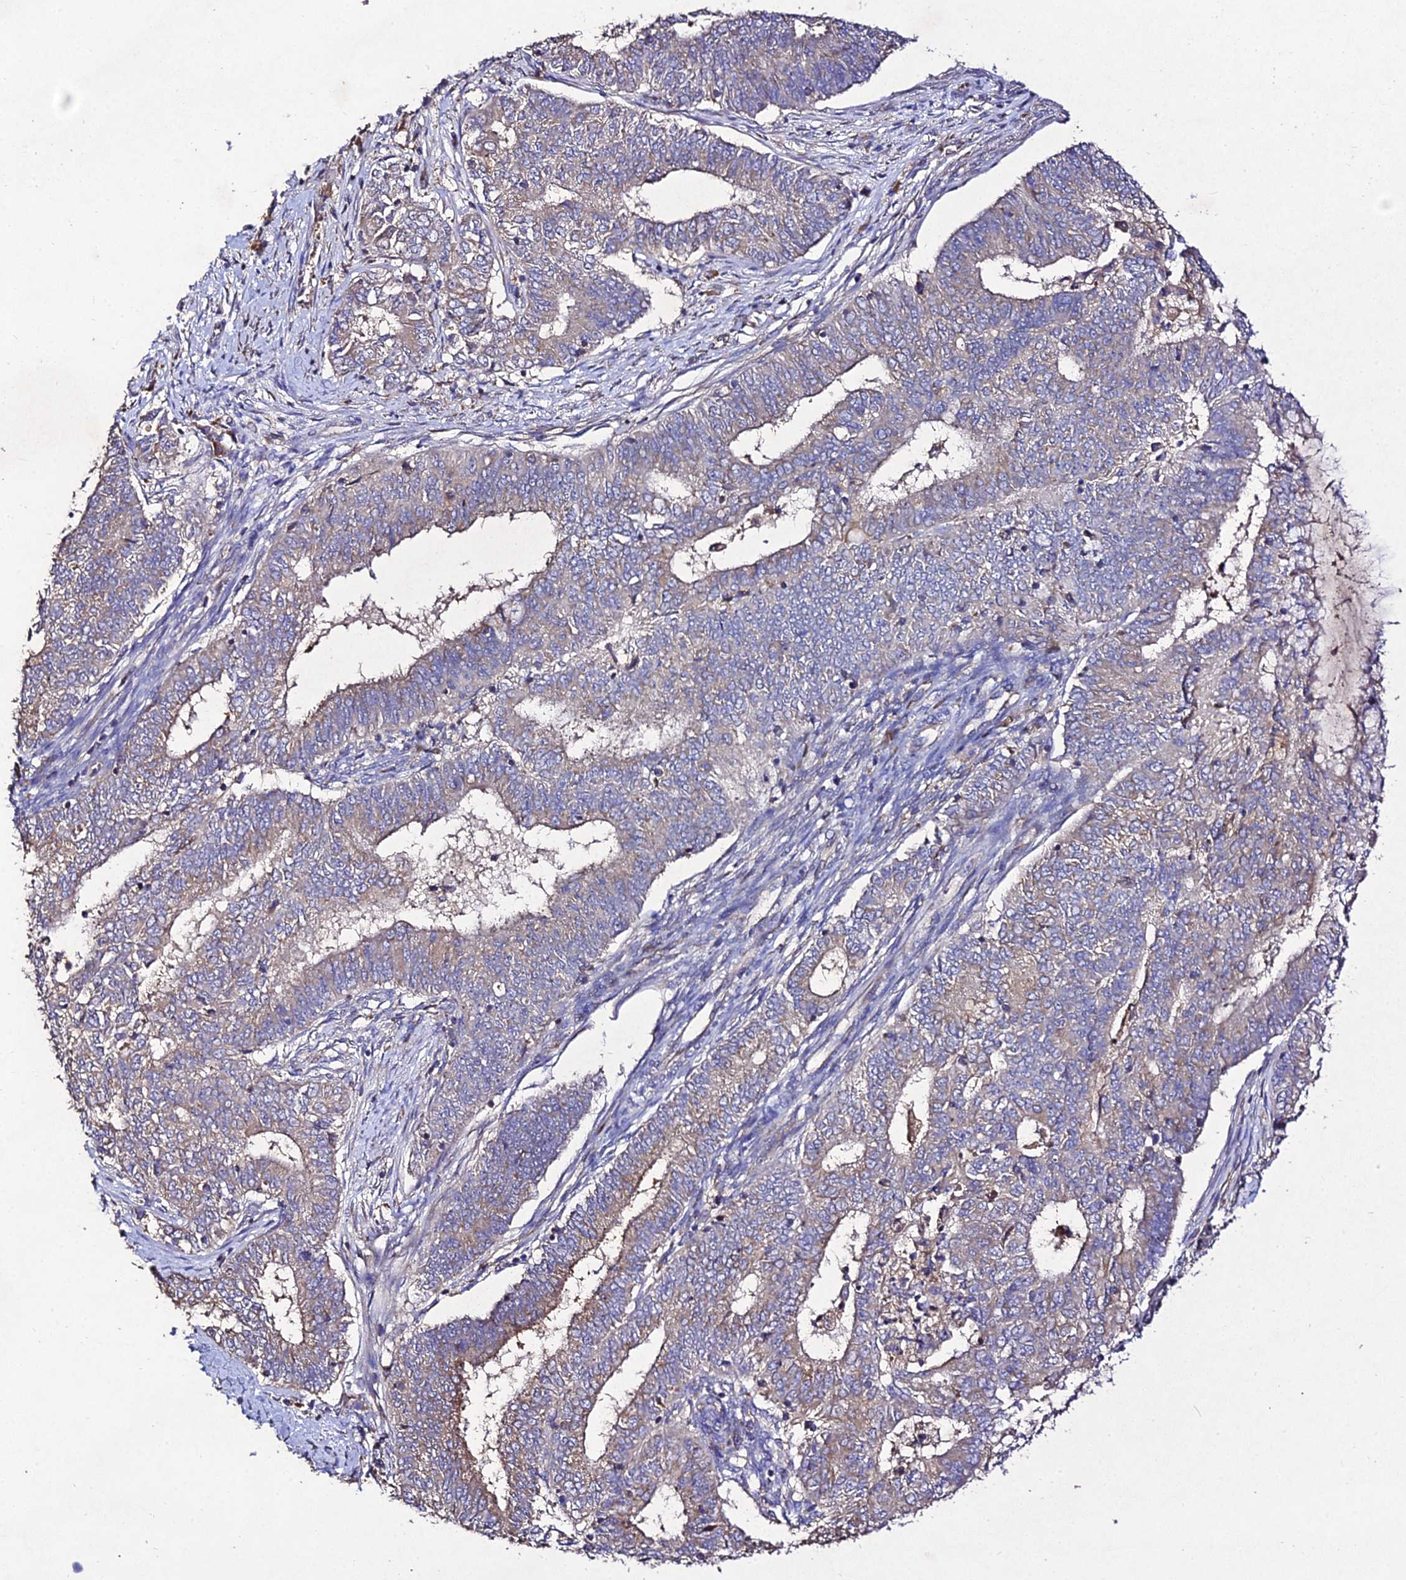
{"staining": {"intensity": "weak", "quantity": "25%-75%", "location": "cytoplasmic/membranous"}, "tissue": "endometrial cancer", "cell_type": "Tumor cells", "image_type": "cancer", "snomed": [{"axis": "morphology", "description": "Adenocarcinoma, NOS"}, {"axis": "topography", "description": "Endometrium"}], "caption": "This is a histology image of immunohistochemistry staining of endometrial cancer (adenocarcinoma), which shows weak staining in the cytoplasmic/membranous of tumor cells.", "gene": "AP3M2", "patient": {"sex": "female", "age": 62}}